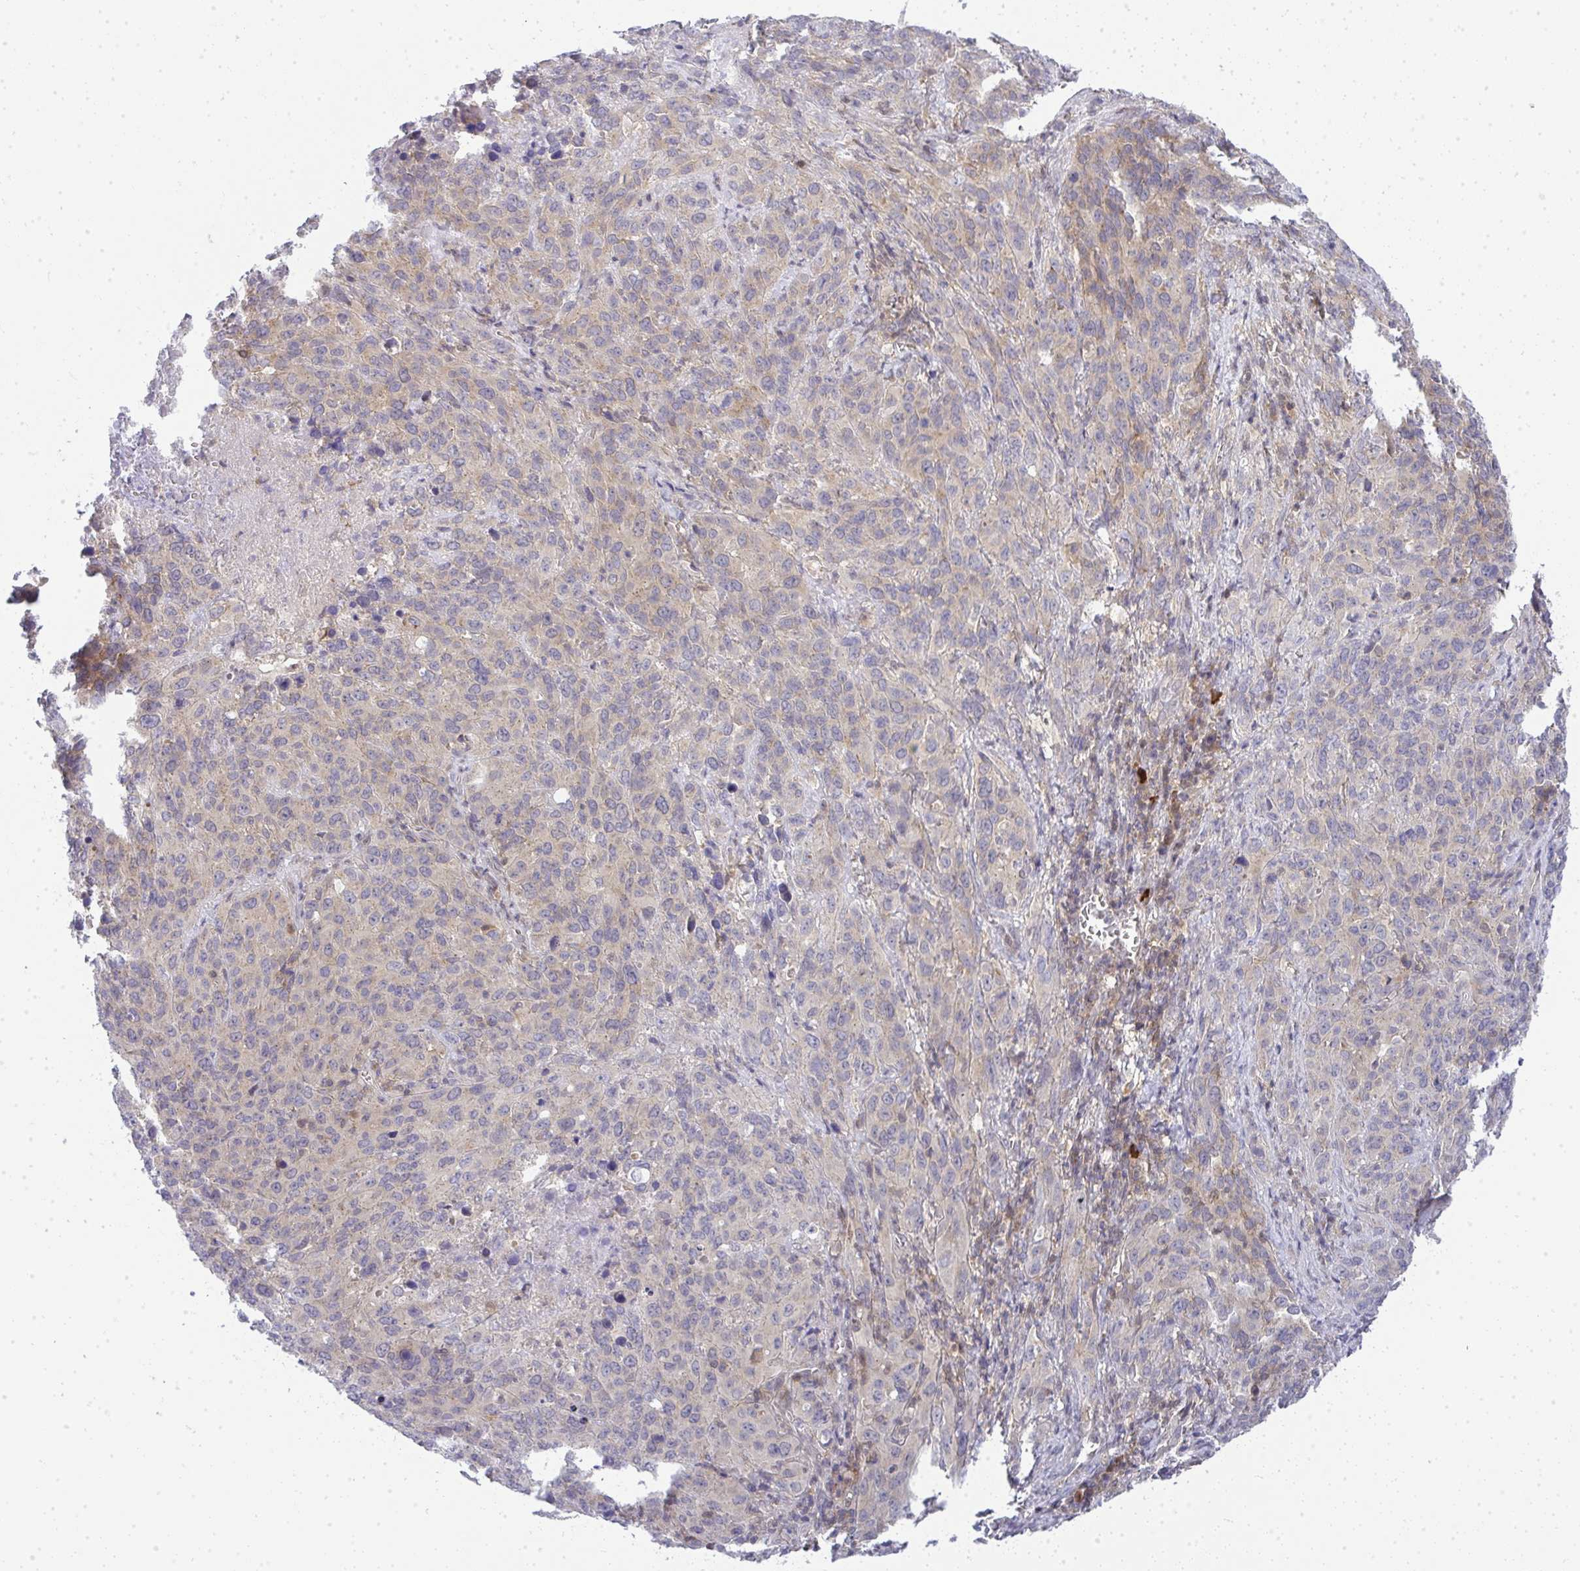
{"staining": {"intensity": "weak", "quantity": "25%-75%", "location": "cytoplasmic/membranous"}, "tissue": "cervical cancer", "cell_type": "Tumor cells", "image_type": "cancer", "snomed": [{"axis": "morphology", "description": "Squamous cell carcinoma, NOS"}, {"axis": "topography", "description": "Cervix"}], "caption": "Protein staining shows weak cytoplasmic/membranous staining in about 25%-75% of tumor cells in squamous cell carcinoma (cervical).", "gene": "HDHD2", "patient": {"sex": "female", "age": 51}}